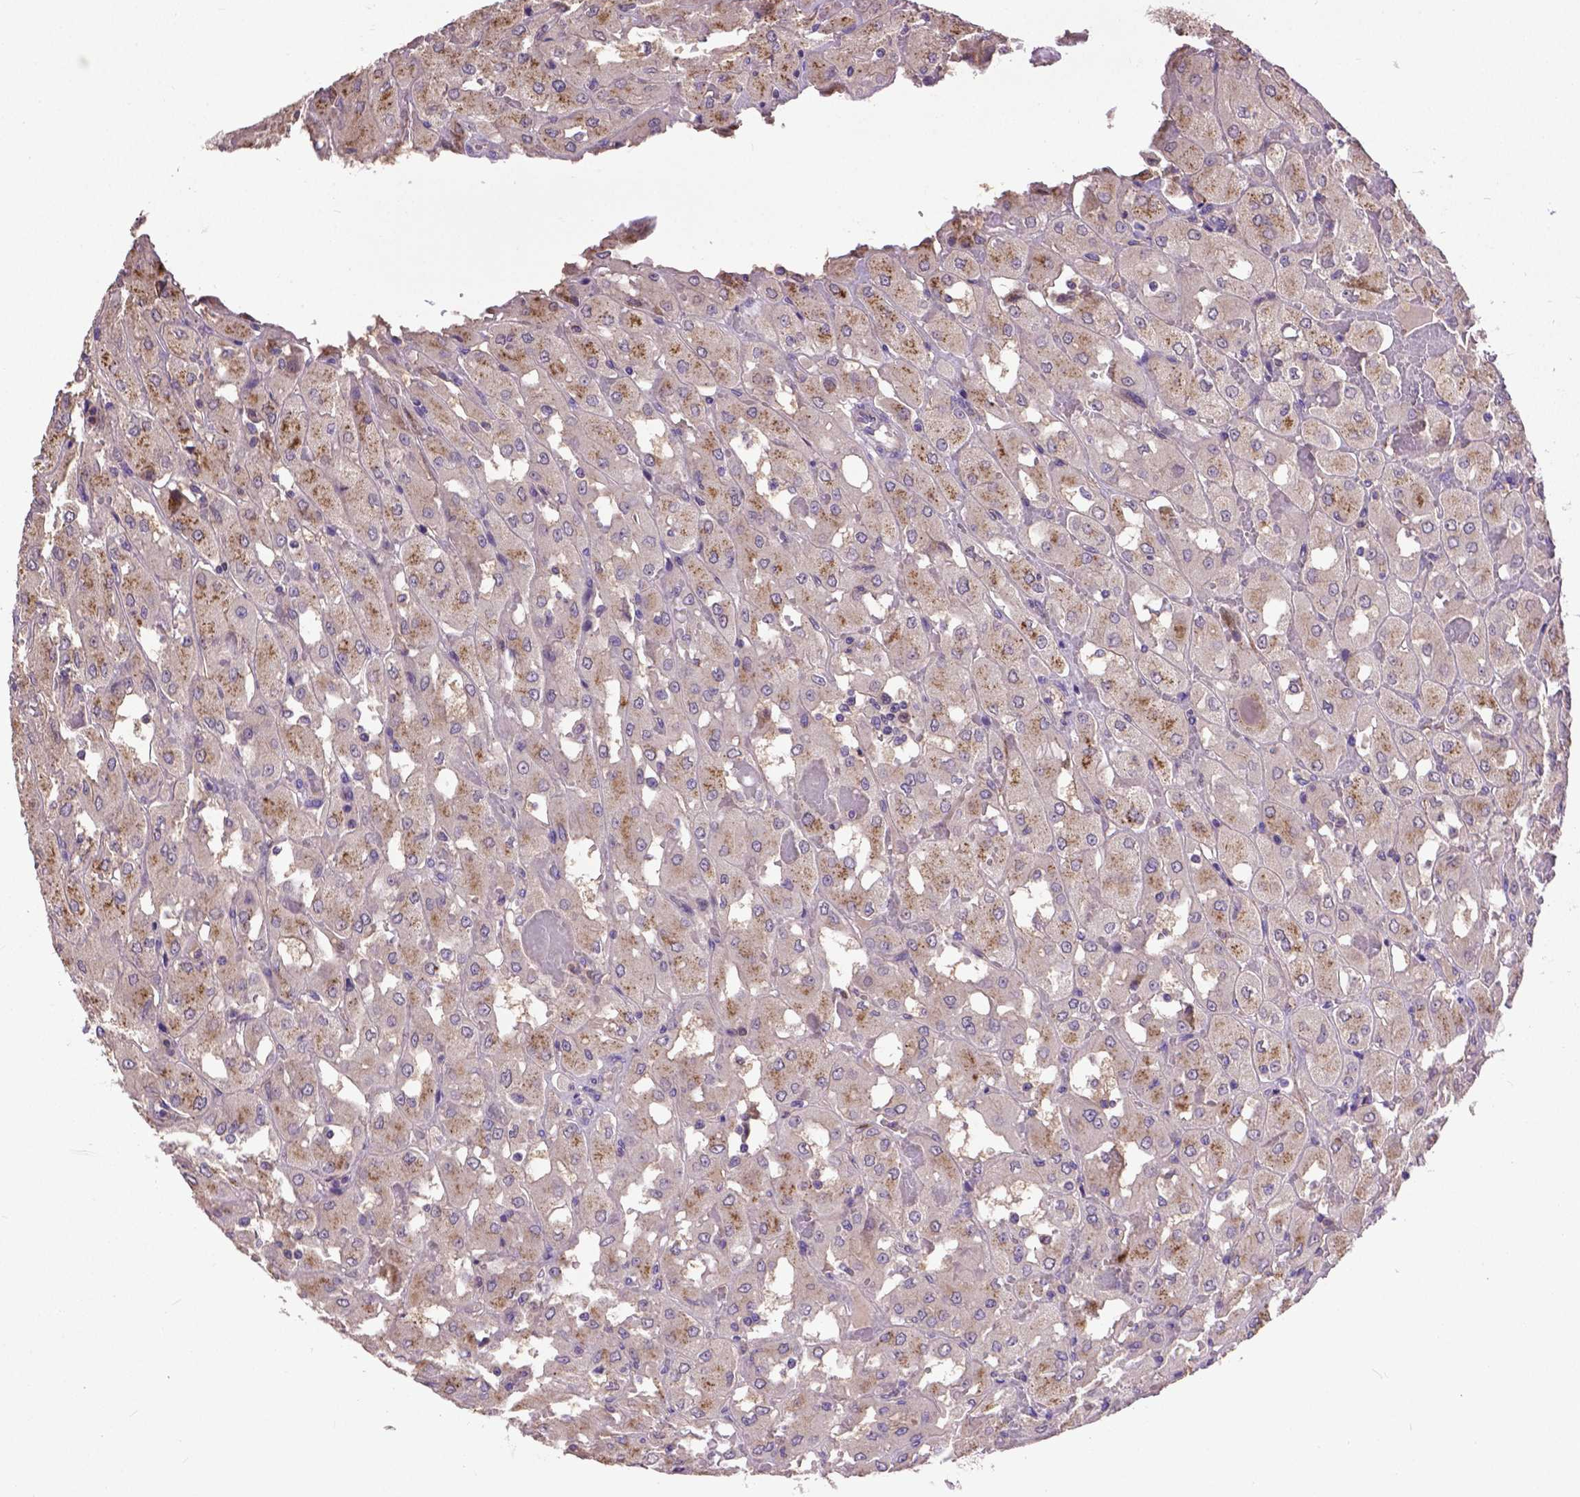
{"staining": {"intensity": "moderate", "quantity": "25%-75%", "location": "cytoplasmic/membranous"}, "tissue": "renal cancer", "cell_type": "Tumor cells", "image_type": "cancer", "snomed": [{"axis": "morphology", "description": "Adenocarcinoma, NOS"}, {"axis": "topography", "description": "Kidney"}], "caption": "There is medium levels of moderate cytoplasmic/membranous expression in tumor cells of renal adenocarcinoma, as demonstrated by immunohistochemical staining (brown color).", "gene": "ZNF337", "patient": {"sex": "male", "age": 72}}